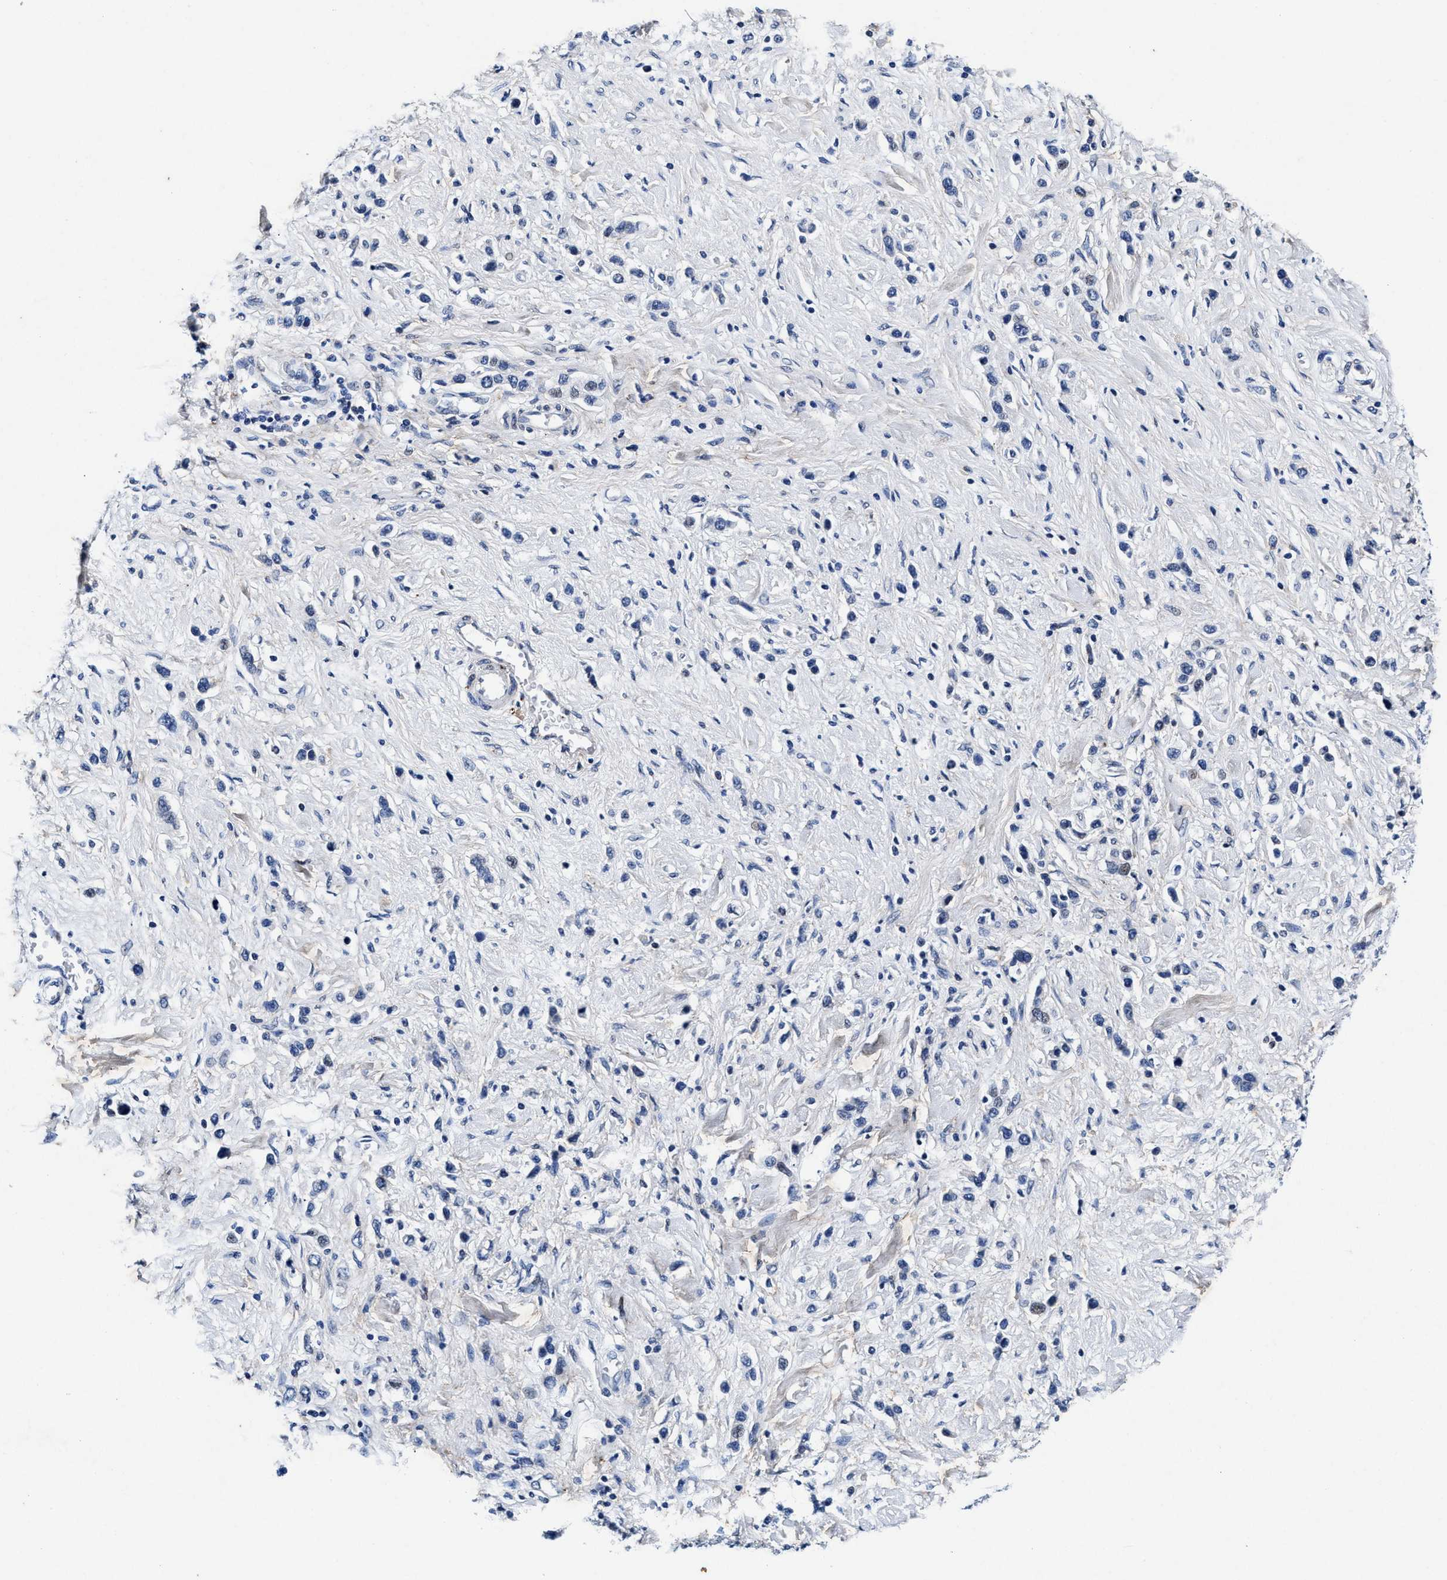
{"staining": {"intensity": "negative", "quantity": "none", "location": "none"}, "tissue": "stomach cancer", "cell_type": "Tumor cells", "image_type": "cancer", "snomed": [{"axis": "morphology", "description": "Normal tissue, NOS"}, {"axis": "morphology", "description": "Adenocarcinoma, NOS"}, {"axis": "topography", "description": "Stomach, upper"}, {"axis": "topography", "description": "Stomach"}], "caption": "The histopathology image displays no staining of tumor cells in stomach cancer (adenocarcinoma).", "gene": "SLC8A1", "patient": {"sex": "female", "age": 65}}